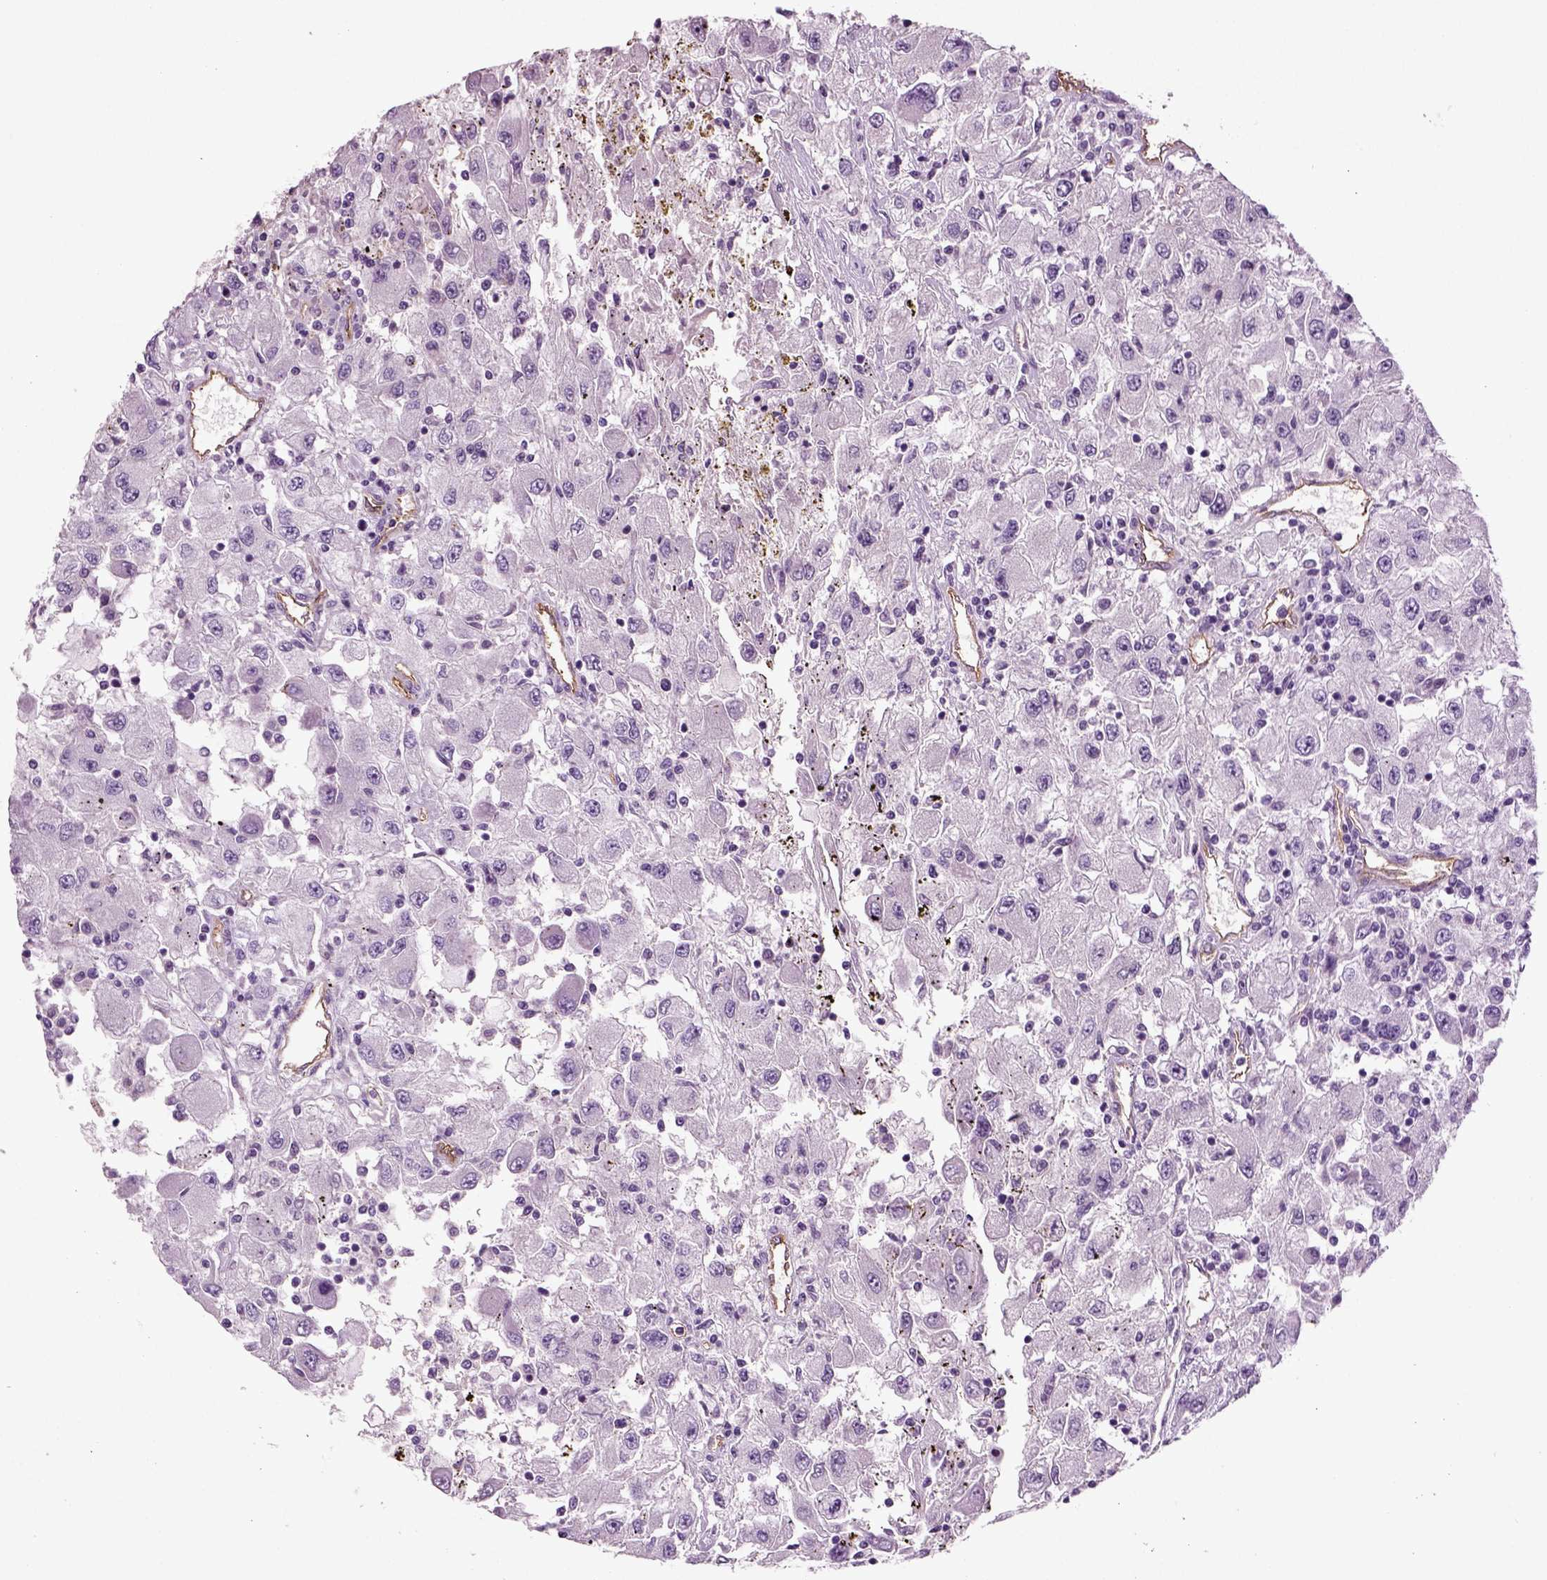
{"staining": {"intensity": "negative", "quantity": "none", "location": "none"}, "tissue": "renal cancer", "cell_type": "Tumor cells", "image_type": "cancer", "snomed": [{"axis": "morphology", "description": "Adenocarcinoma, NOS"}, {"axis": "topography", "description": "Kidney"}], "caption": "Immunohistochemical staining of renal cancer (adenocarcinoma) reveals no significant staining in tumor cells.", "gene": "COL9A2", "patient": {"sex": "female", "age": 67}}